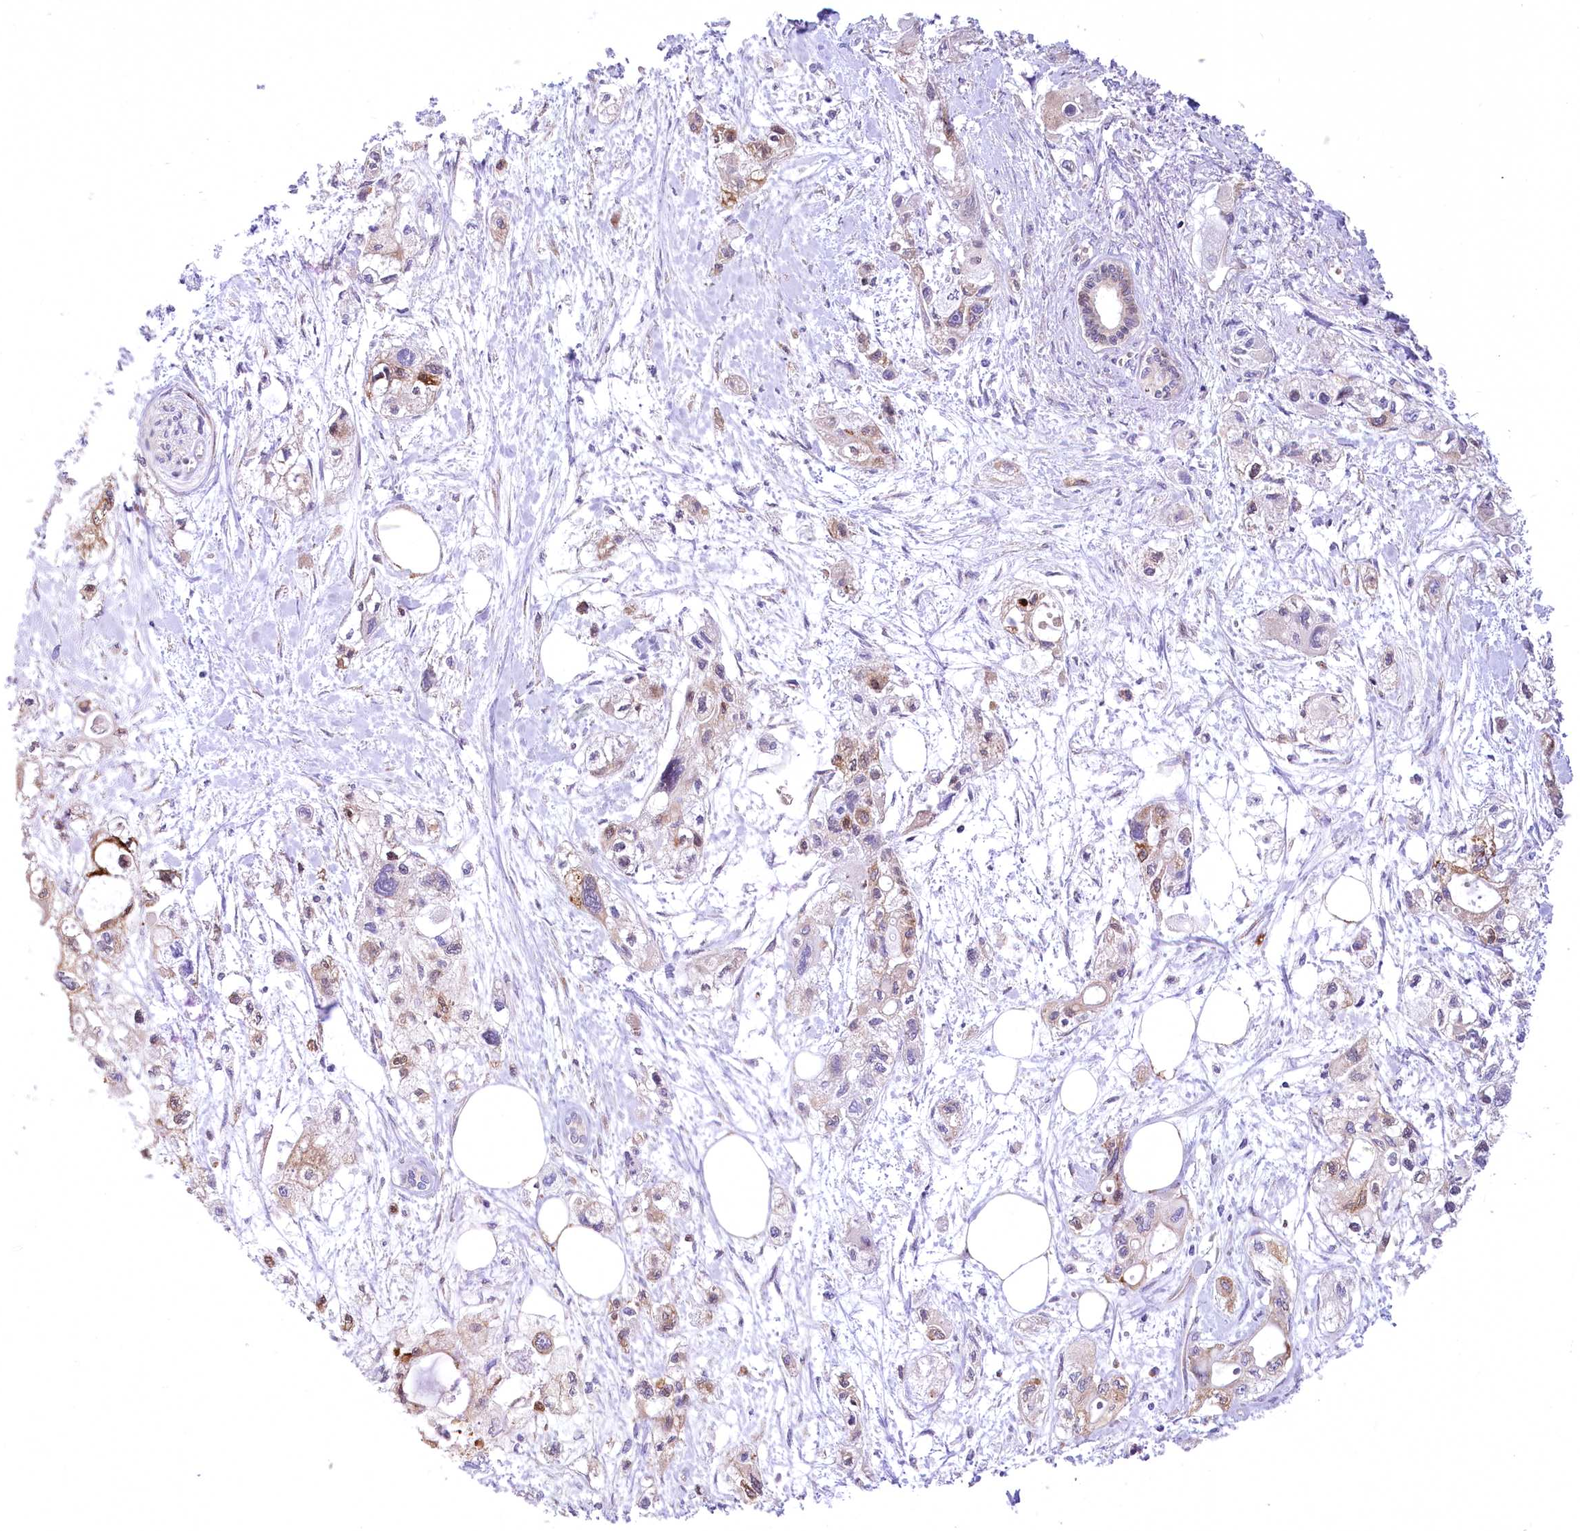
{"staining": {"intensity": "weak", "quantity": "<25%", "location": "cytoplasmic/membranous"}, "tissue": "pancreatic cancer", "cell_type": "Tumor cells", "image_type": "cancer", "snomed": [{"axis": "morphology", "description": "Adenocarcinoma, NOS"}, {"axis": "topography", "description": "Pancreas"}], "caption": "The micrograph demonstrates no significant positivity in tumor cells of pancreatic cancer (adenocarcinoma). The staining was performed using DAB (3,3'-diaminobenzidine) to visualize the protein expression in brown, while the nuclei were stained in blue with hematoxylin (Magnification: 20x).", "gene": "STT3B", "patient": {"sex": "male", "age": 75}}